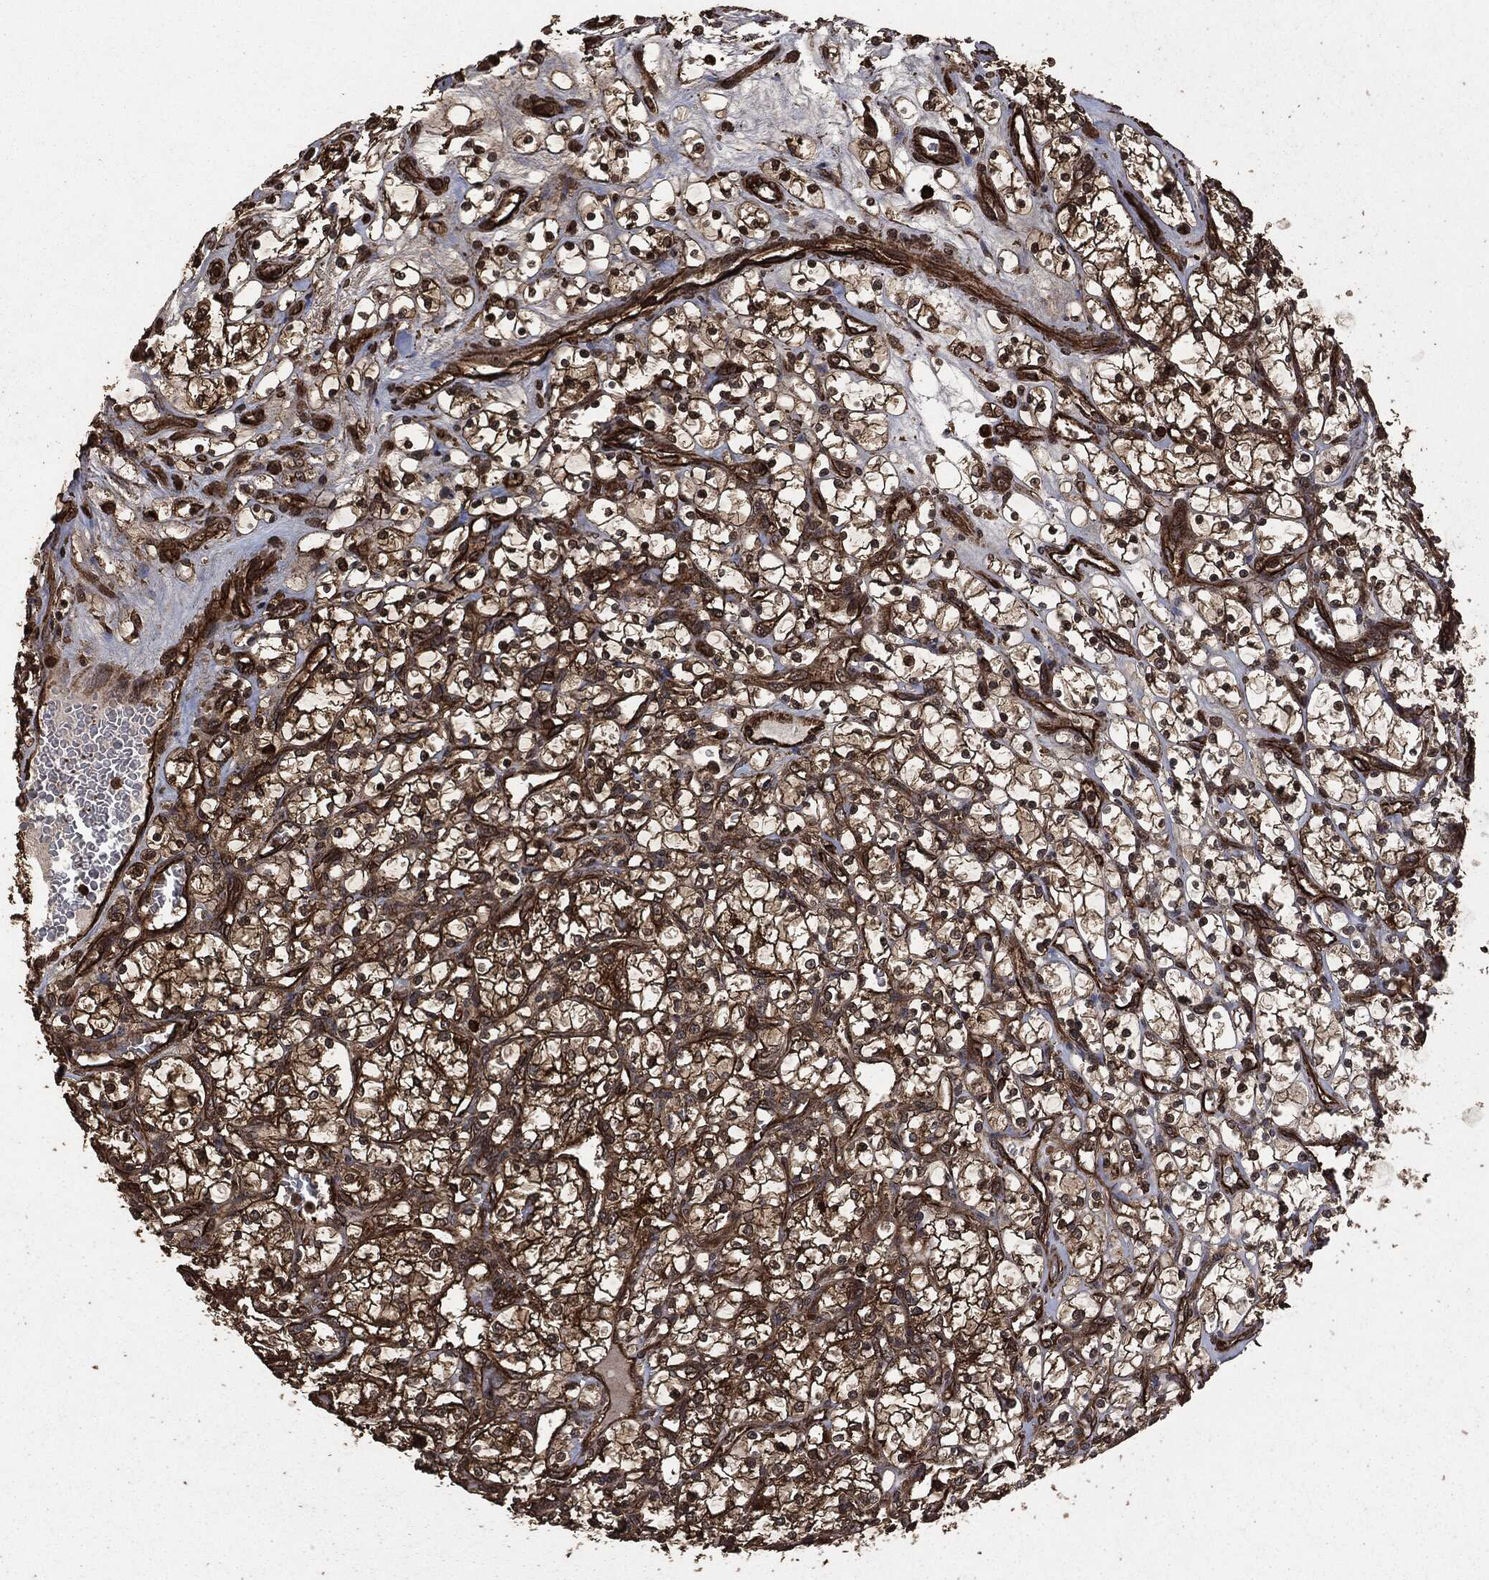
{"staining": {"intensity": "strong", "quantity": "25%-75%", "location": "cytoplasmic/membranous"}, "tissue": "renal cancer", "cell_type": "Tumor cells", "image_type": "cancer", "snomed": [{"axis": "morphology", "description": "Adenocarcinoma, NOS"}, {"axis": "topography", "description": "Kidney"}], "caption": "Adenocarcinoma (renal) stained with immunohistochemistry exhibits strong cytoplasmic/membranous positivity in approximately 25%-75% of tumor cells.", "gene": "HRAS", "patient": {"sex": "female", "age": 69}}